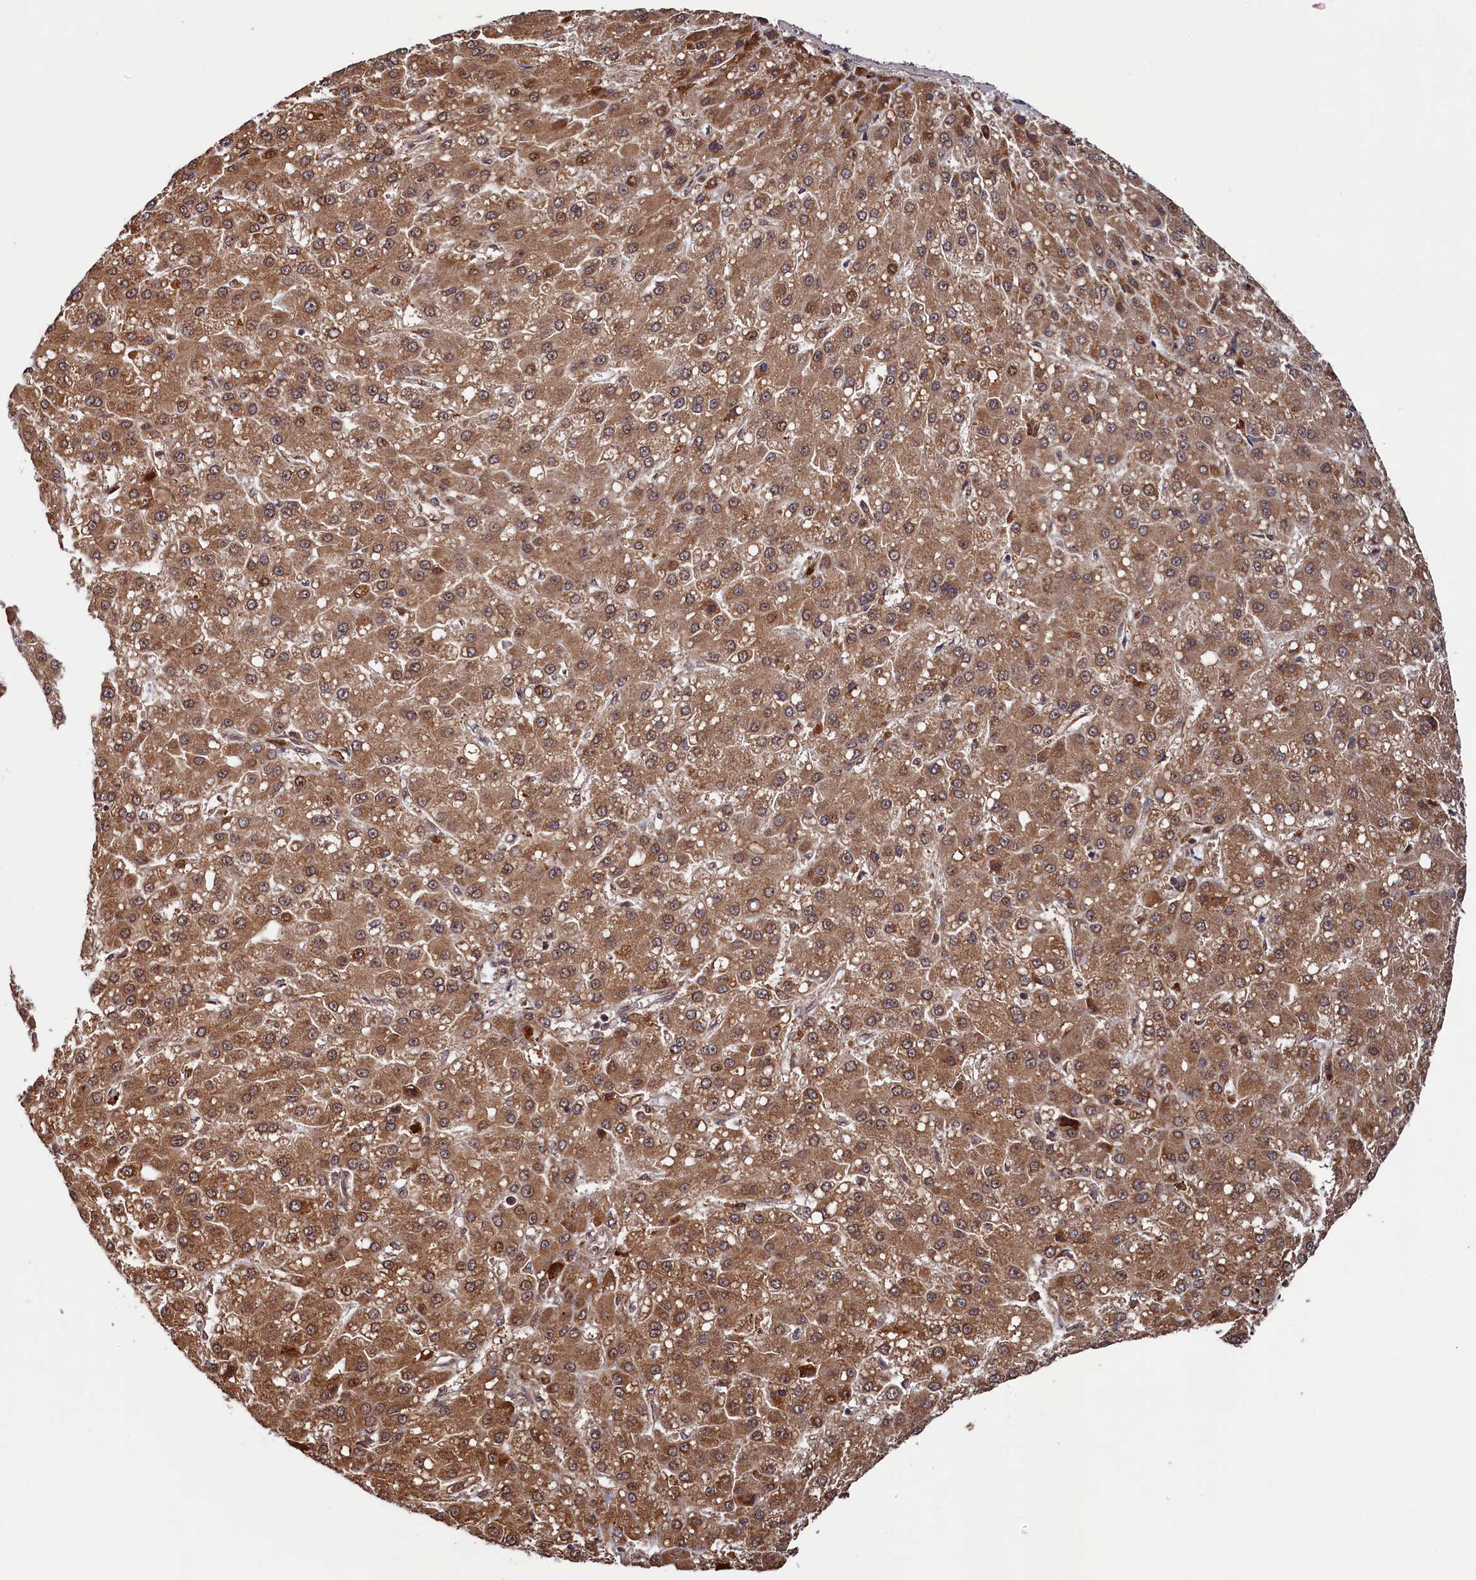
{"staining": {"intensity": "moderate", "quantity": ">75%", "location": "cytoplasmic/membranous"}, "tissue": "liver cancer", "cell_type": "Tumor cells", "image_type": "cancer", "snomed": [{"axis": "morphology", "description": "Carcinoma, Hepatocellular, NOS"}, {"axis": "topography", "description": "Liver"}], "caption": "Hepatocellular carcinoma (liver) was stained to show a protein in brown. There is medium levels of moderate cytoplasmic/membranous positivity in approximately >75% of tumor cells. (IHC, brightfield microscopy, high magnification).", "gene": "NAE1", "patient": {"sex": "male", "age": 67}}